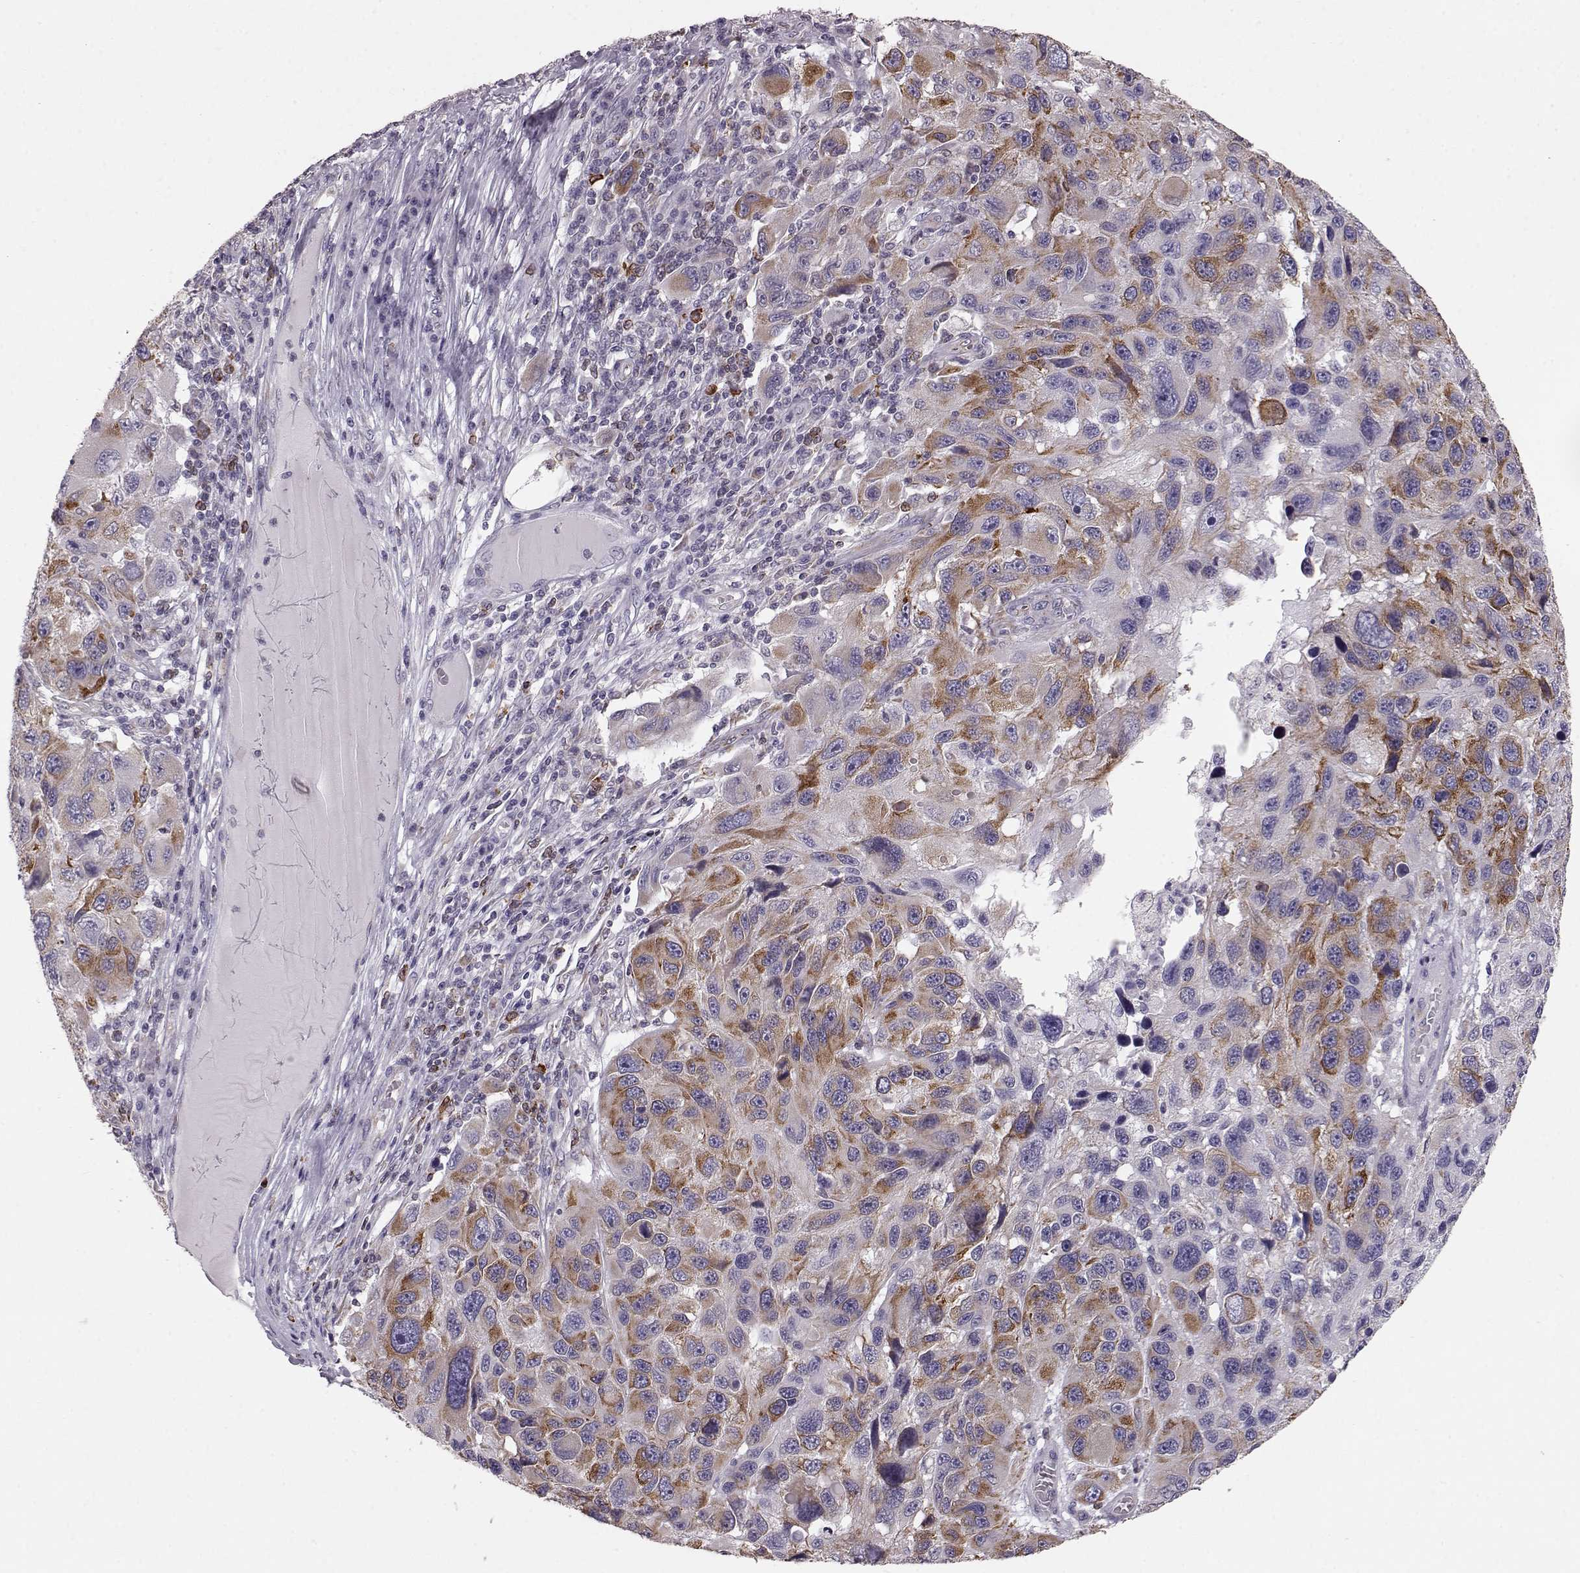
{"staining": {"intensity": "moderate", "quantity": "25%-75%", "location": "cytoplasmic/membranous"}, "tissue": "melanoma", "cell_type": "Tumor cells", "image_type": "cancer", "snomed": [{"axis": "morphology", "description": "Malignant melanoma, NOS"}, {"axis": "topography", "description": "Skin"}], "caption": "Immunohistochemistry photomicrograph of neoplastic tissue: melanoma stained using IHC exhibits medium levels of moderate protein expression localized specifically in the cytoplasmic/membranous of tumor cells, appearing as a cytoplasmic/membranous brown color.", "gene": "ELOVL5", "patient": {"sex": "male", "age": 53}}